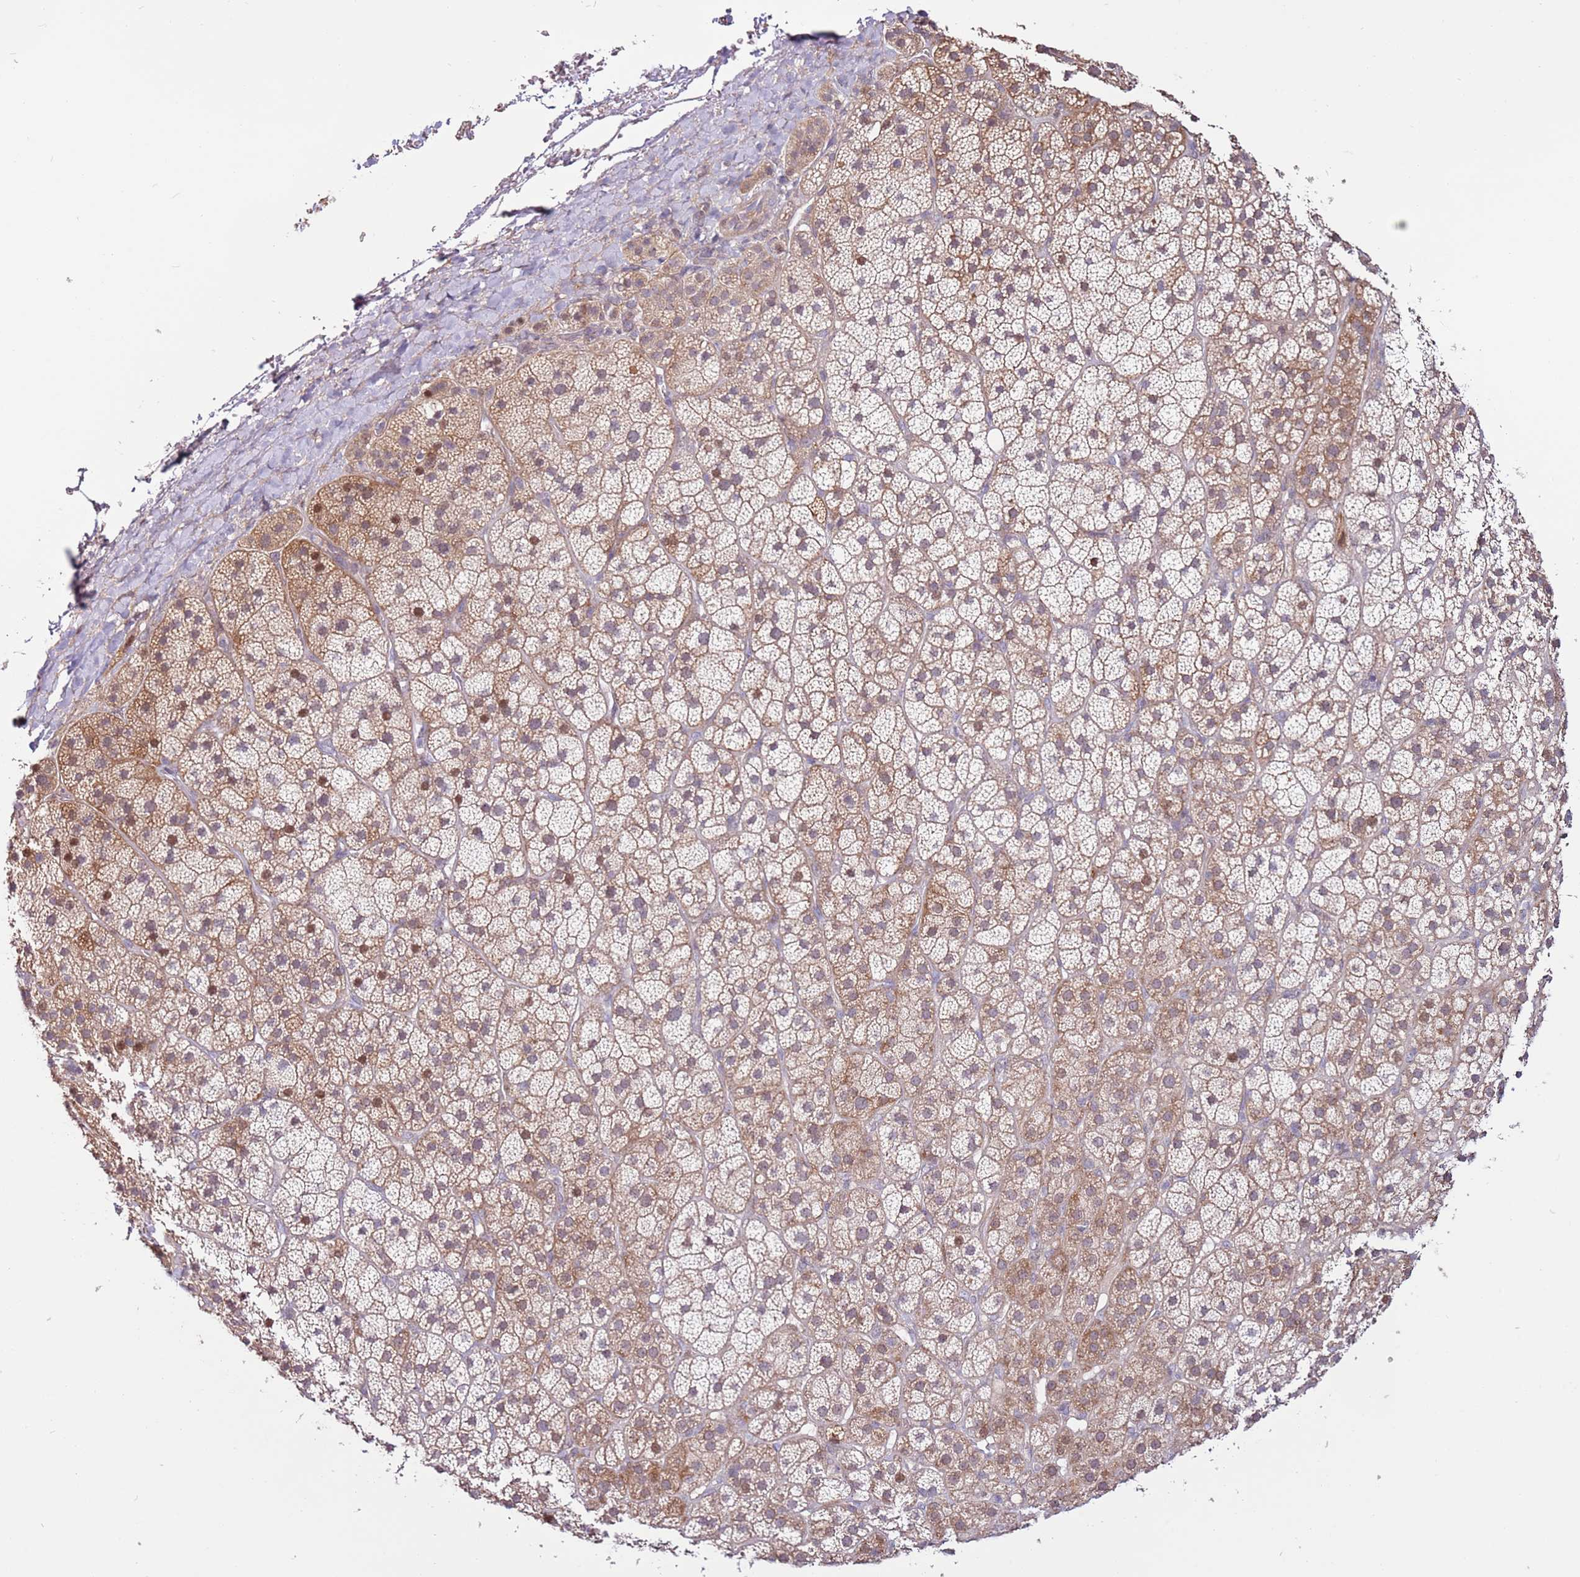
{"staining": {"intensity": "moderate", "quantity": "25%-75%", "location": "cytoplasmic/membranous,nuclear"}, "tissue": "adrenal gland", "cell_type": "Glandular cells", "image_type": "normal", "snomed": [{"axis": "morphology", "description": "Normal tissue, NOS"}, {"axis": "topography", "description": "Adrenal gland"}], "caption": "A photomicrograph of adrenal gland stained for a protein displays moderate cytoplasmic/membranous,nuclear brown staining in glandular cells.", "gene": "MTG2", "patient": {"sex": "female", "age": 70}}